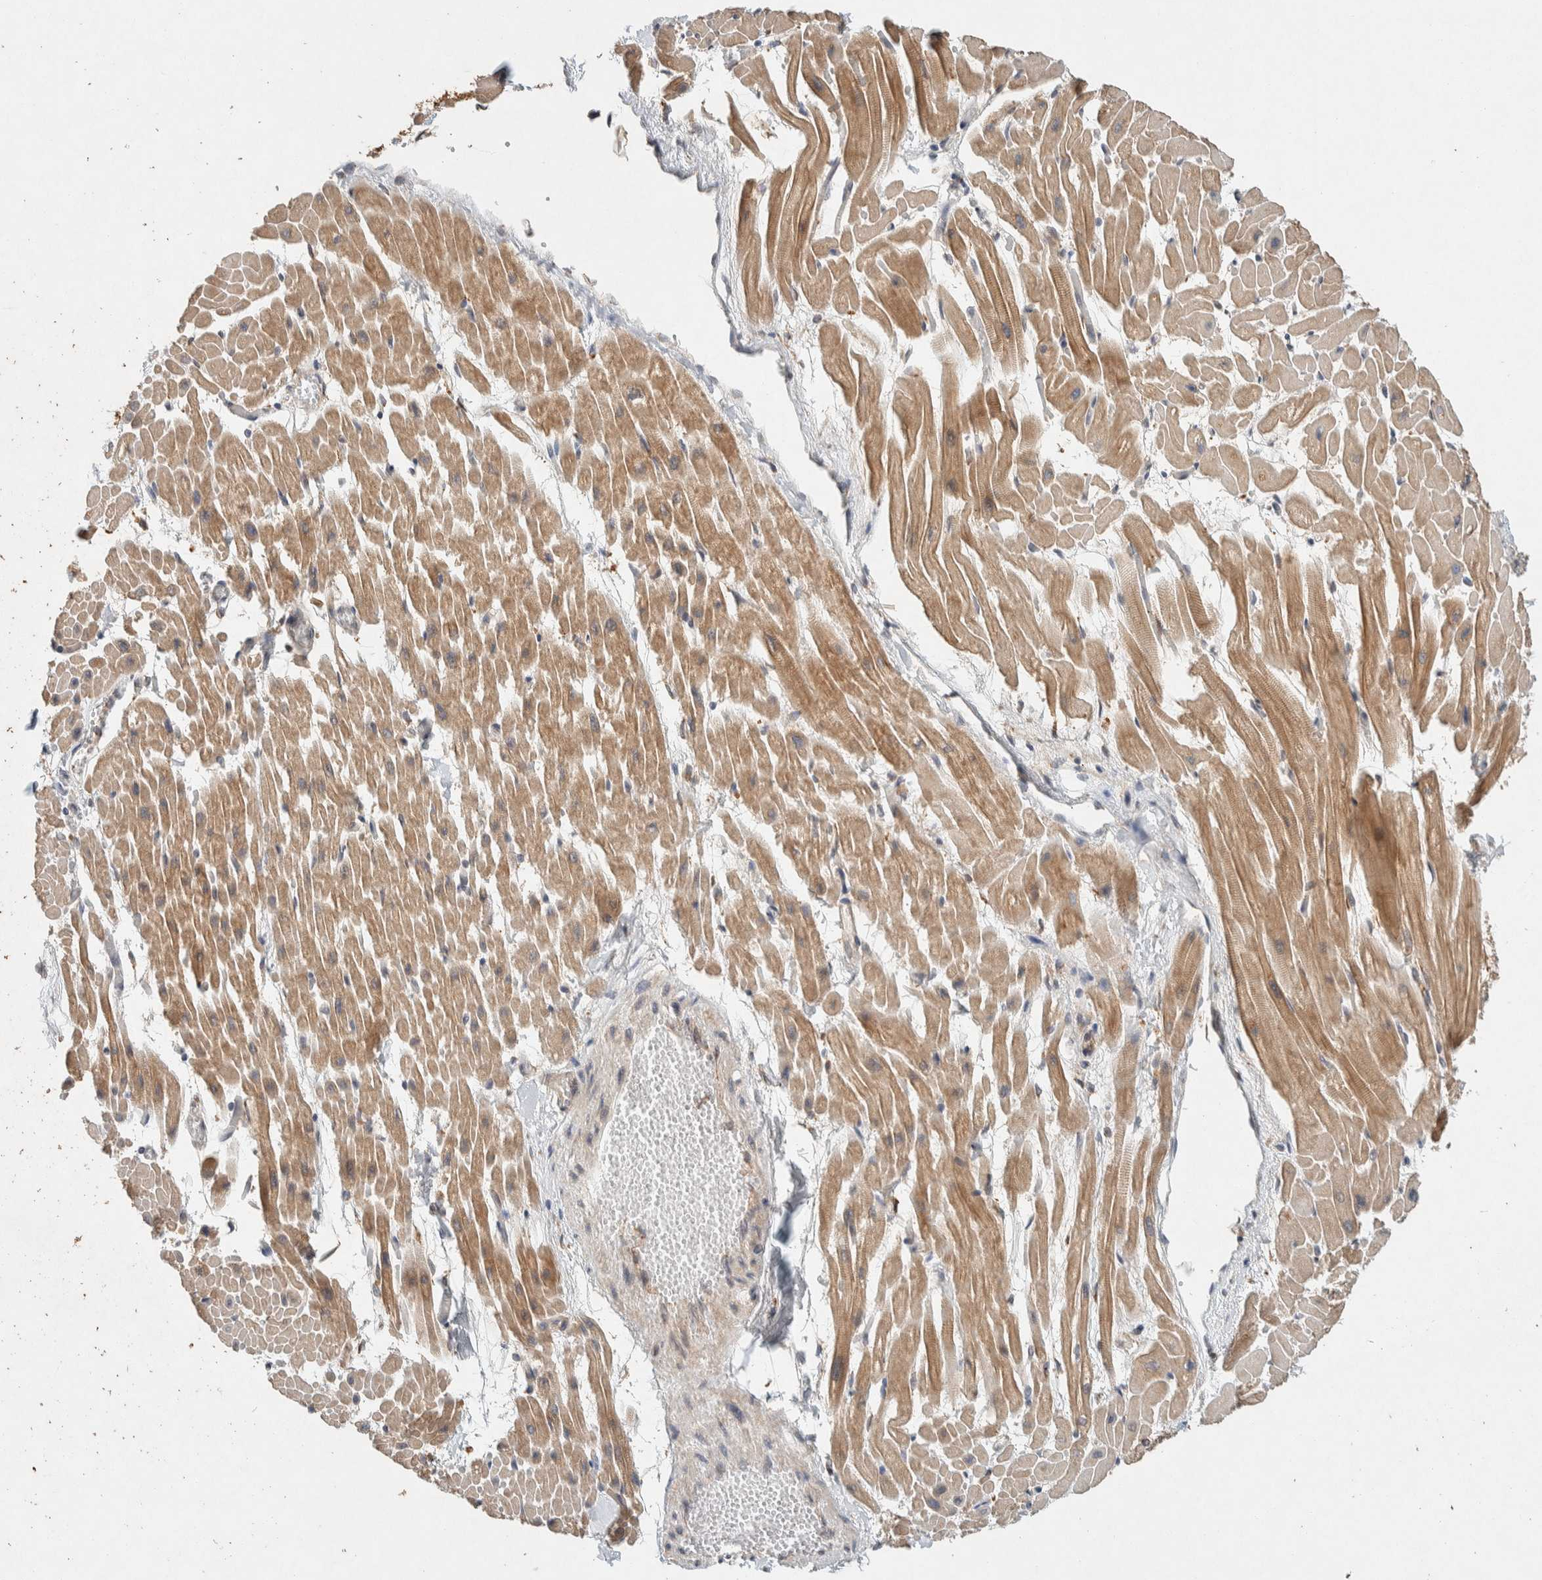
{"staining": {"intensity": "moderate", "quantity": ">75%", "location": "cytoplasmic/membranous"}, "tissue": "heart muscle", "cell_type": "Cardiomyocytes", "image_type": "normal", "snomed": [{"axis": "morphology", "description": "Normal tissue, NOS"}, {"axis": "topography", "description": "Heart"}], "caption": "IHC image of unremarkable human heart muscle stained for a protein (brown), which shows medium levels of moderate cytoplasmic/membranous positivity in about >75% of cardiomyocytes.", "gene": "PXK", "patient": {"sex": "male", "age": 45}}